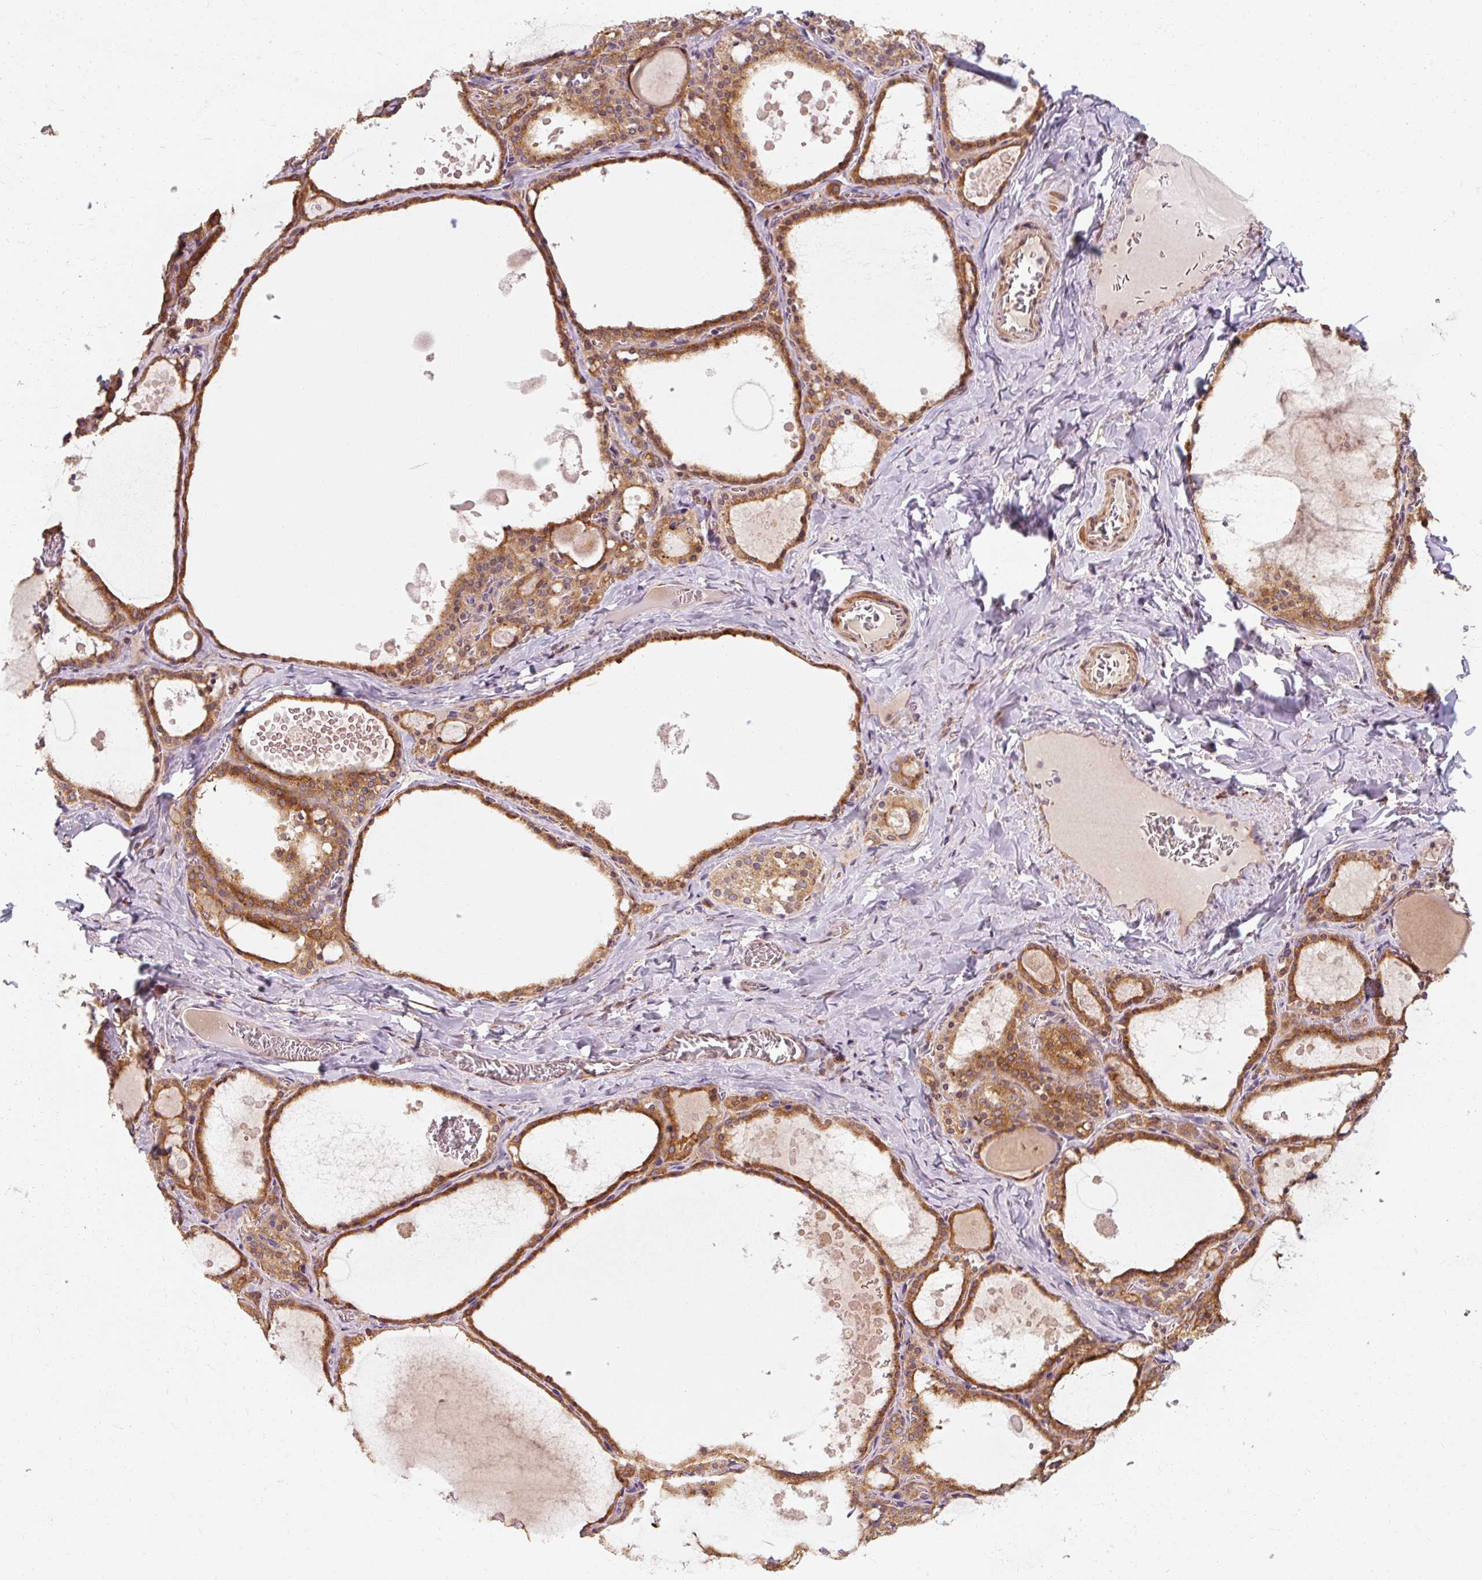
{"staining": {"intensity": "strong", "quantity": ">75%", "location": "cytoplasmic/membranous"}, "tissue": "thyroid gland", "cell_type": "Glandular cells", "image_type": "normal", "snomed": [{"axis": "morphology", "description": "Normal tissue, NOS"}, {"axis": "topography", "description": "Thyroid gland"}], "caption": "Immunohistochemical staining of benign thyroid gland exhibits strong cytoplasmic/membranous protein expression in about >75% of glandular cells. The protein is stained brown, and the nuclei are stained in blue (DAB IHC with brightfield microscopy, high magnification).", "gene": "TBC1D4", "patient": {"sex": "male", "age": 56}}